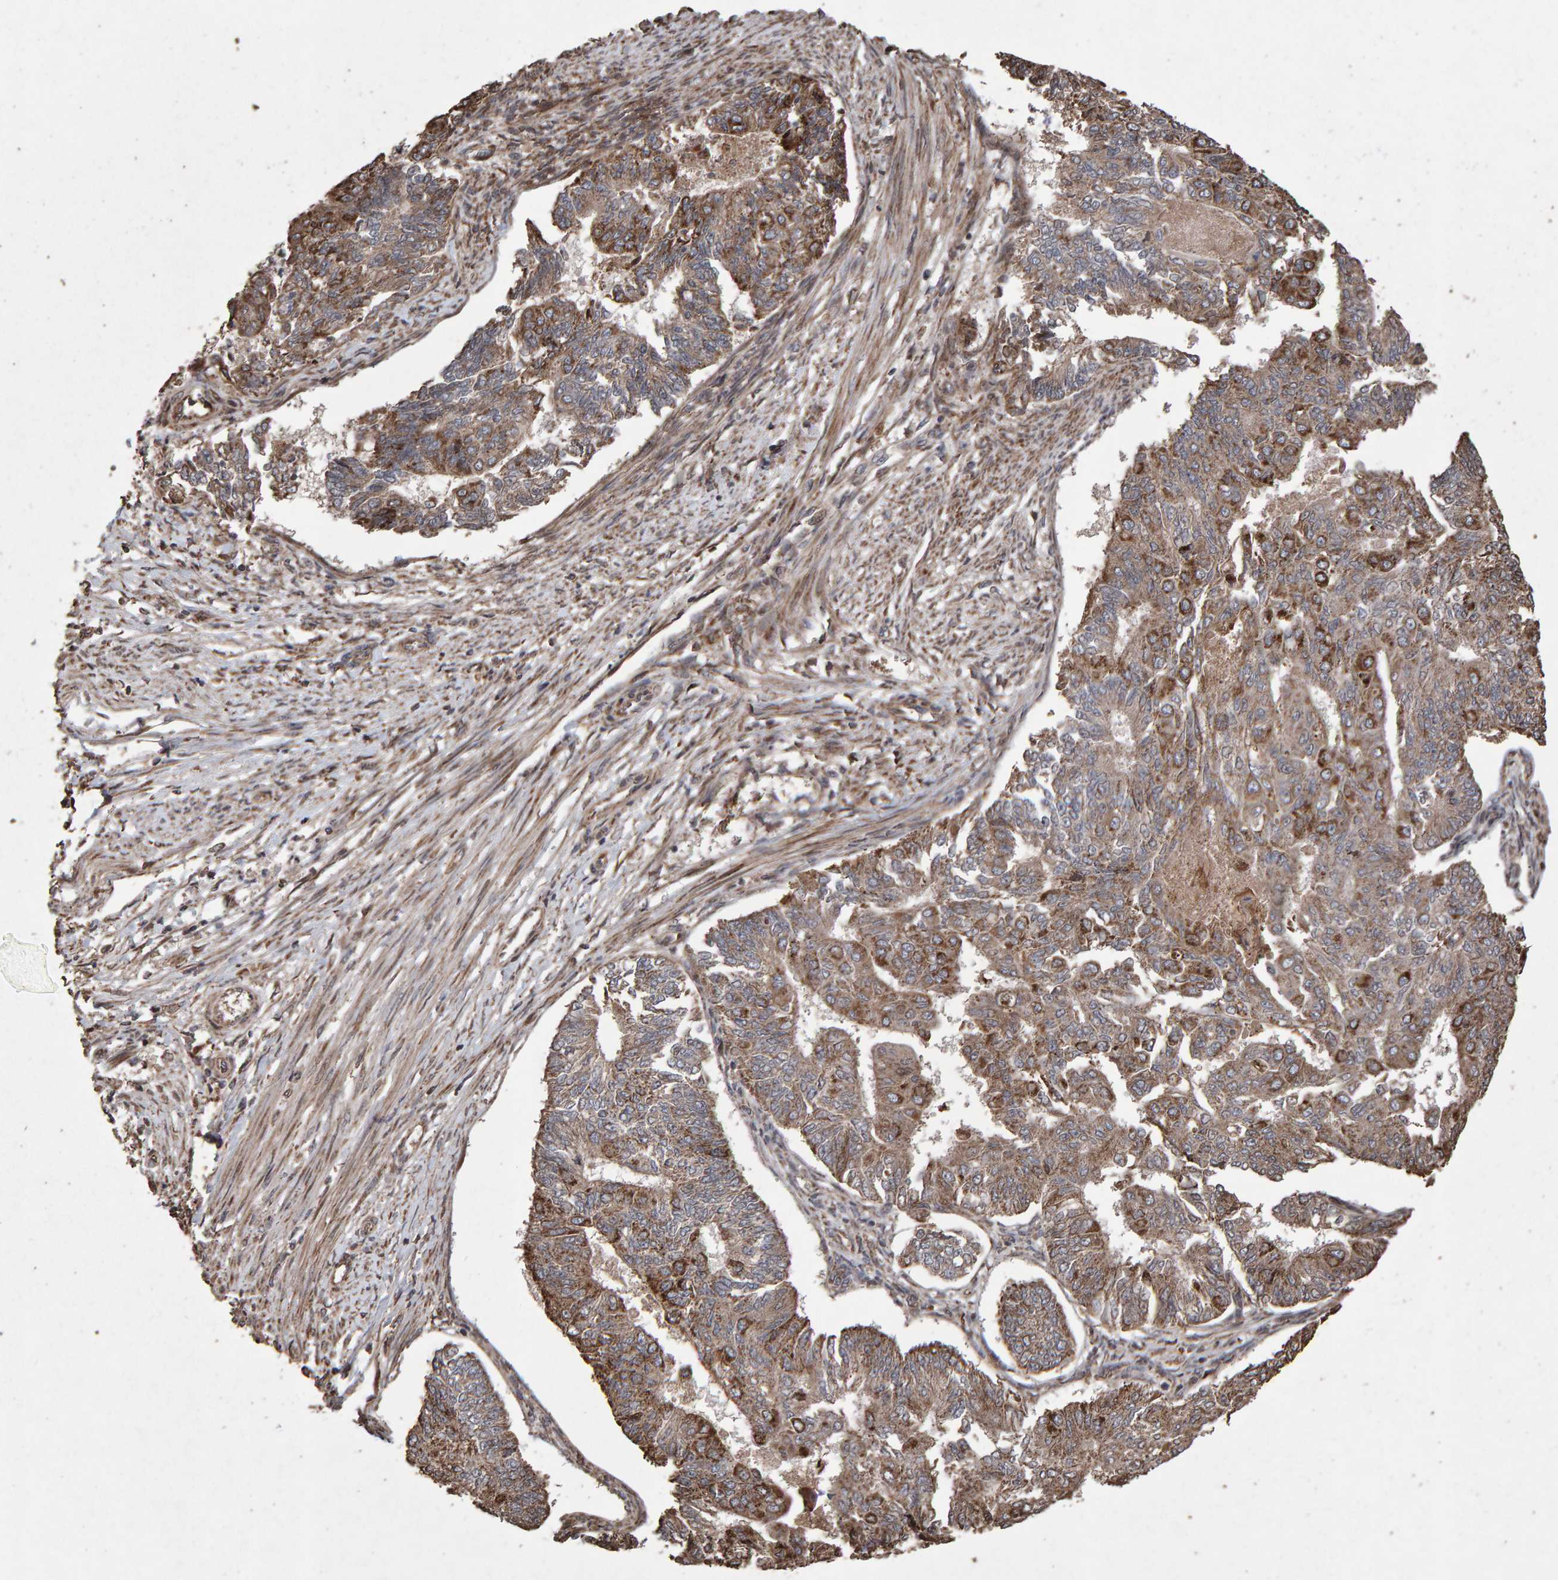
{"staining": {"intensity": "moderate", "quantity": ">75%", "location": "cytoplasmic/membranous"}, "tissue": "endometrial cancer", "cell_type": "Tumor cells", "image_type": "cancer", "snomed": [{"axis": "morphology", "description": "Adenocarcinoma, NOS"}, {"axis": "topography", "description": "Endometrium"}], "caption": "High-power microscopy captured an immunohistochemistry (IHC) image of endometrial cancer (adenocarcinoma), revealing moderate cytoplasmic/membranous expression in approximately >75% of tumor cells.", "gene": "OSBP2", "patient": {"sex": "female", "age": 32}}